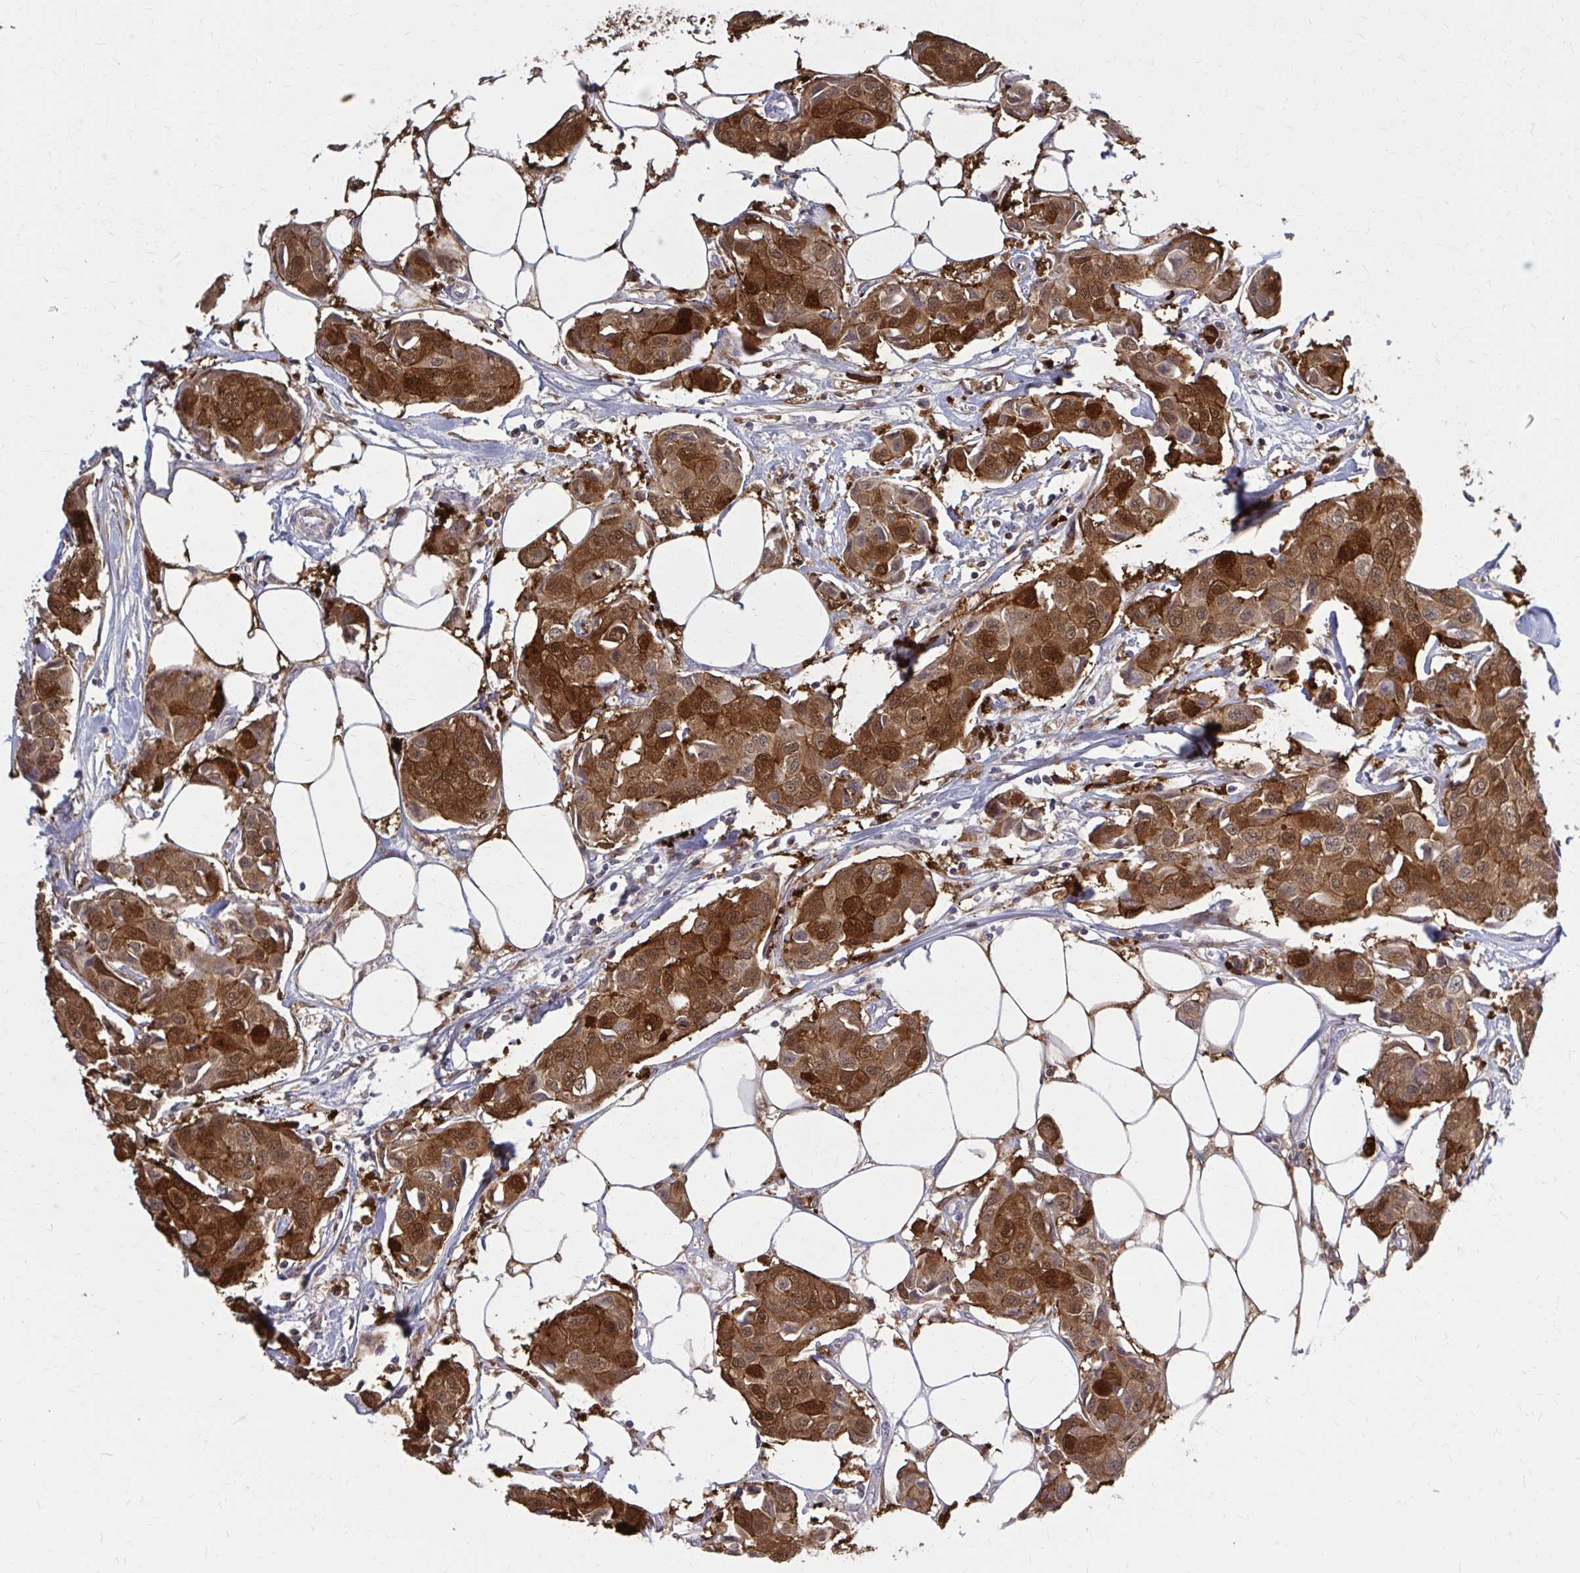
{"staining": {"intensity": "strong", "quantity": ">75%", "location": "cytoplasmic/membranous"}, "tissue": "breast cancer", "cell_type": "Tumor cells", "image_type": "cancer", "snomed": [{"axis": "morphology", "description": "Duct carcinoma"}, {"axis": "topography", "description": "Breast"}, {"axis": "topography", "description": "Lymph node"}], "caption": "High-power microscopy captured an immunohistochemistry (IHC) image of breast cancer, revealing strong cytoplasmic/membranous positivity in approximately >75% of tumor cells. Immunohistochemistry stains the protein of interest in brown and the nuclei are stained blue.", "gene": "DBI", "patient": {"sex": "female", "age": 80}}